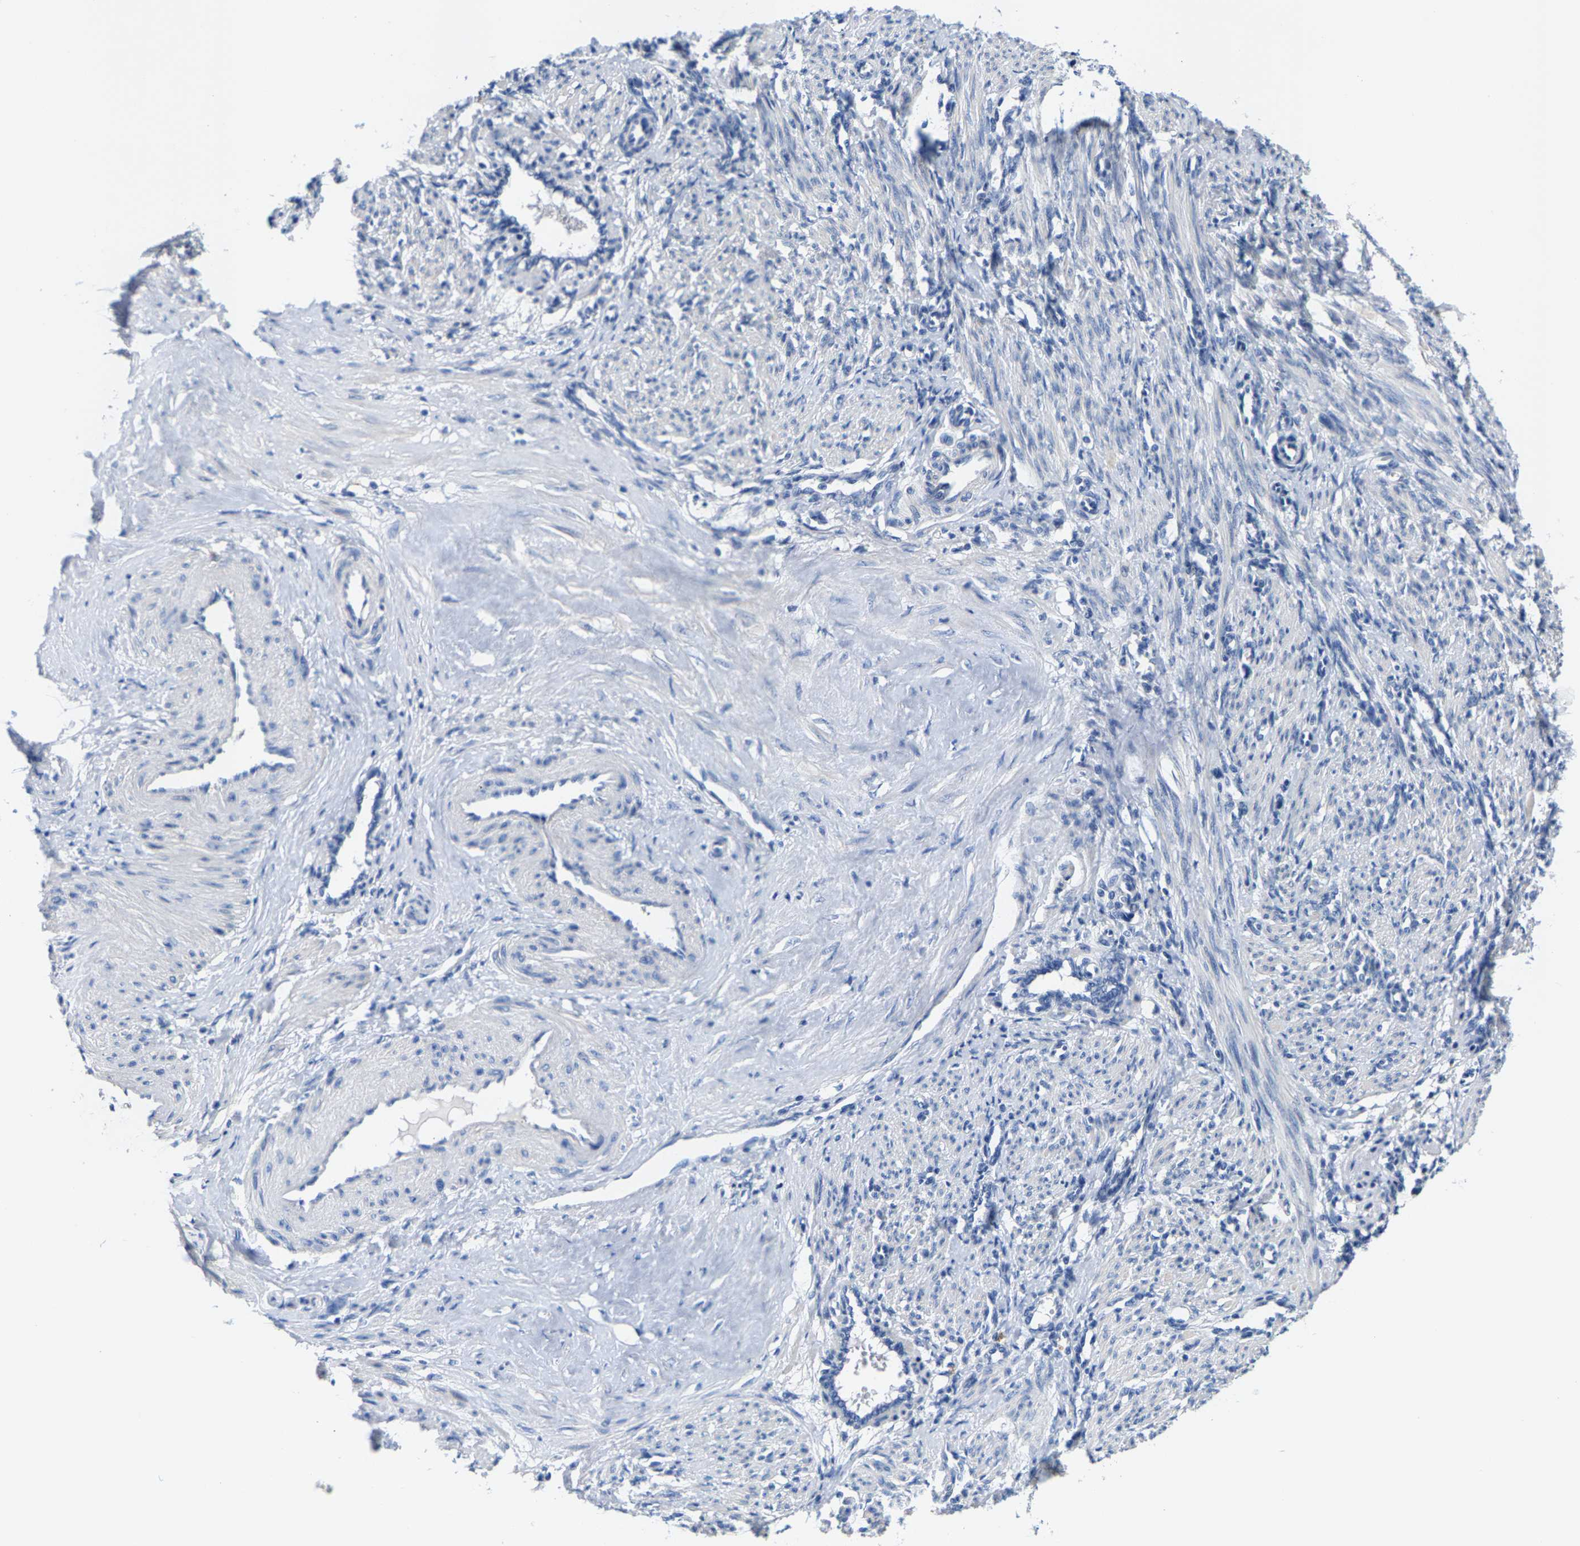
{"staining": {"intensity": "negative", "quantity": "none", "location": "none"}, "tissue": "smooth muscle", "cell_type": "Smooth muscle cells", "image_type": "normal", "snomed": [{"axis": "morphology", "description": "Normal tissue, NOS"}, {"axis": "topography", "description": "Endometrium"}], "caption": "IHC micrograph of benign smooth muscle: smooth muscle stained with DAB (3,3'-diaminobenzidine) shows no significant protein expression in smooth muscle cells.", "gene": "KLHL1", "patient": {"sex": "female", "age": 33}}